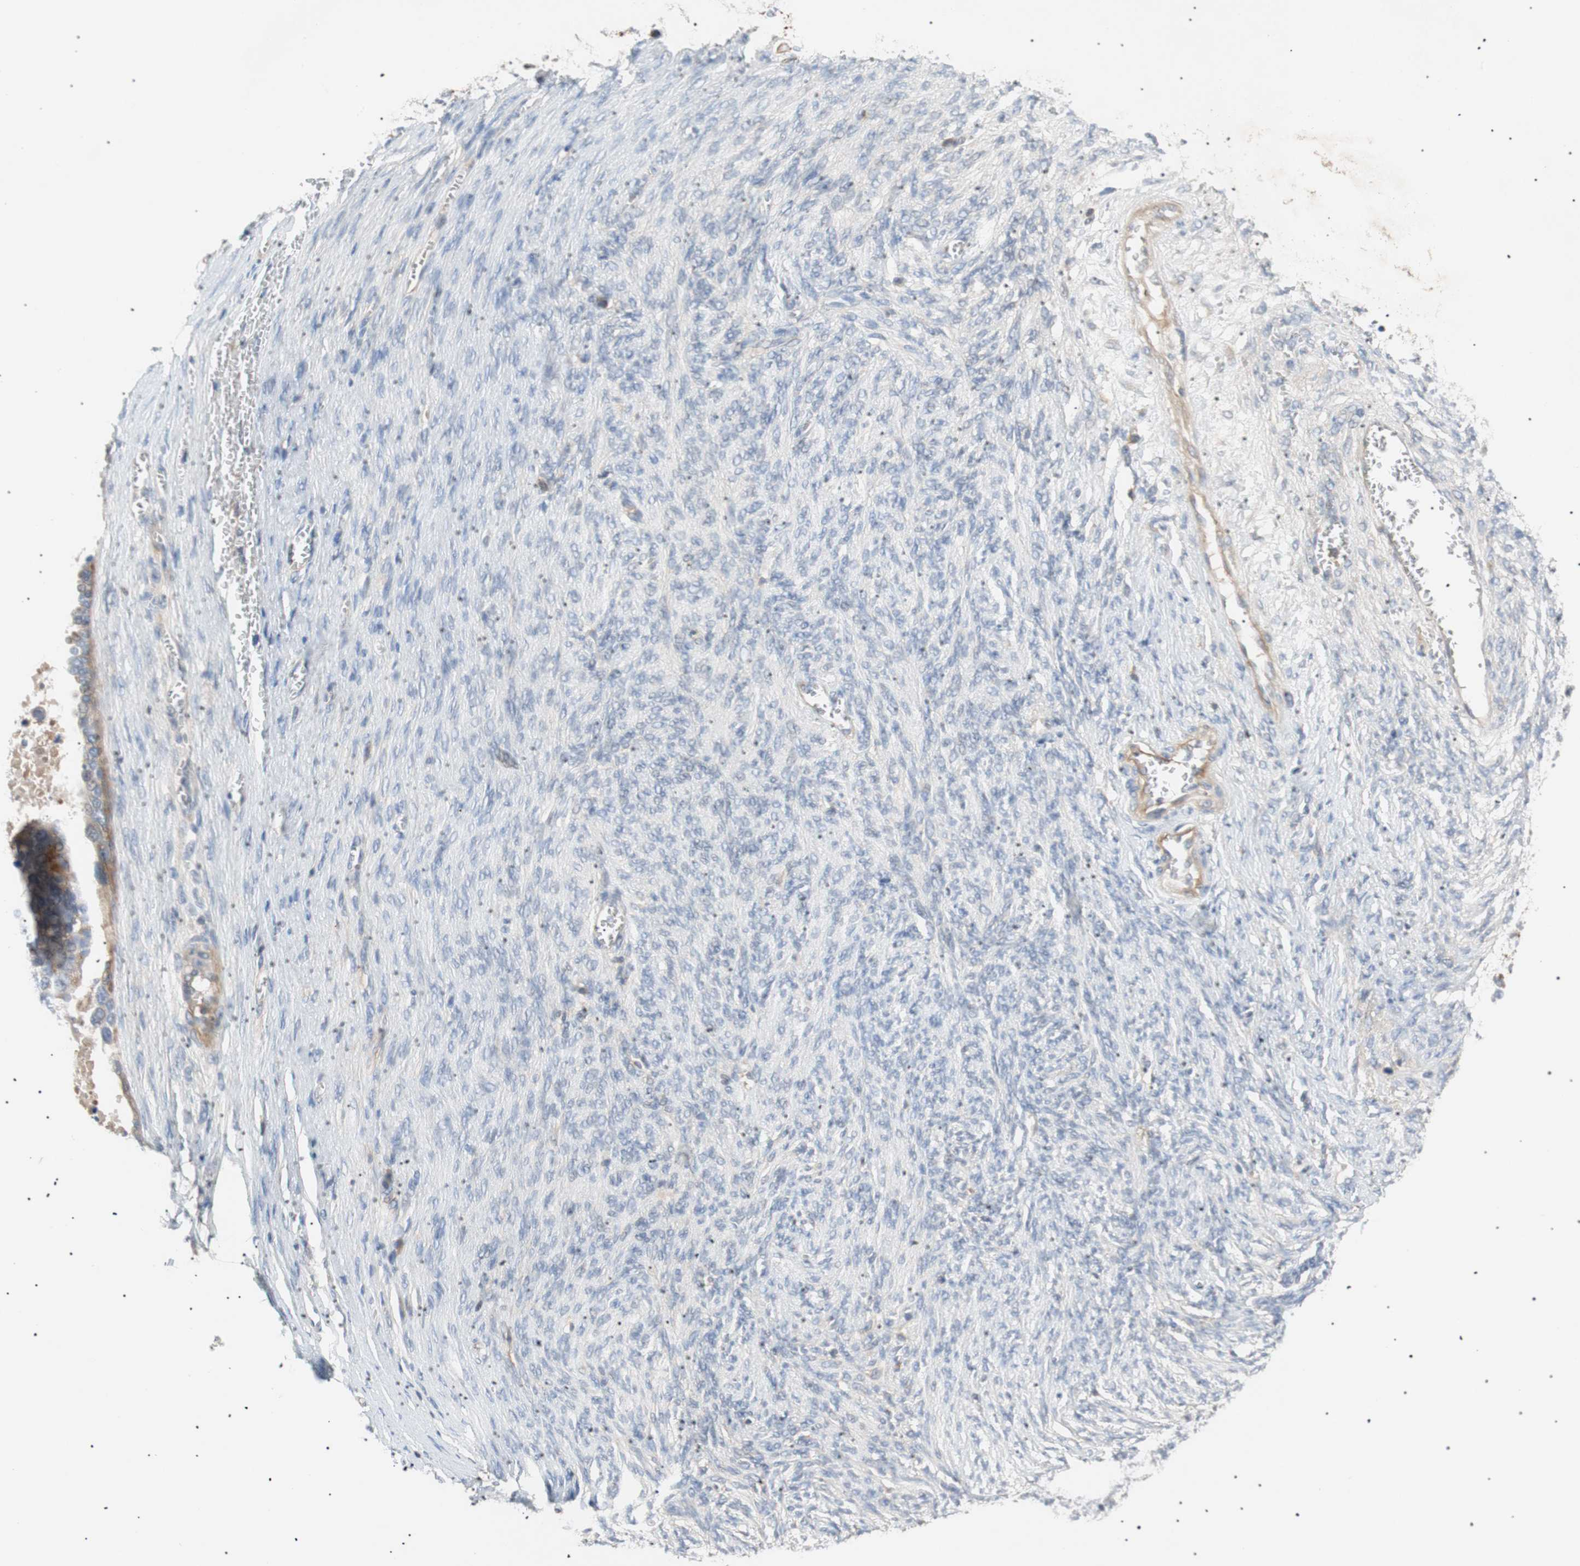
{"staining": {"intensity": "negative", "quantity": "none", "location": "none"}, "tissue": "ovarian cancer", "cell_type": "Tumor cells", "image_type": "cancer", "snomed": [{"axis": "morphology", "description": "Cystadenocarcinoma, serous, NOS"}, {"axis": "topography", "description": "Ovary"}], "caption": "Tumor cells show no significant staining in ovarian cancer.", "gene": "TNFRSF18", "patient": {"sex": "female", "age": 44}}